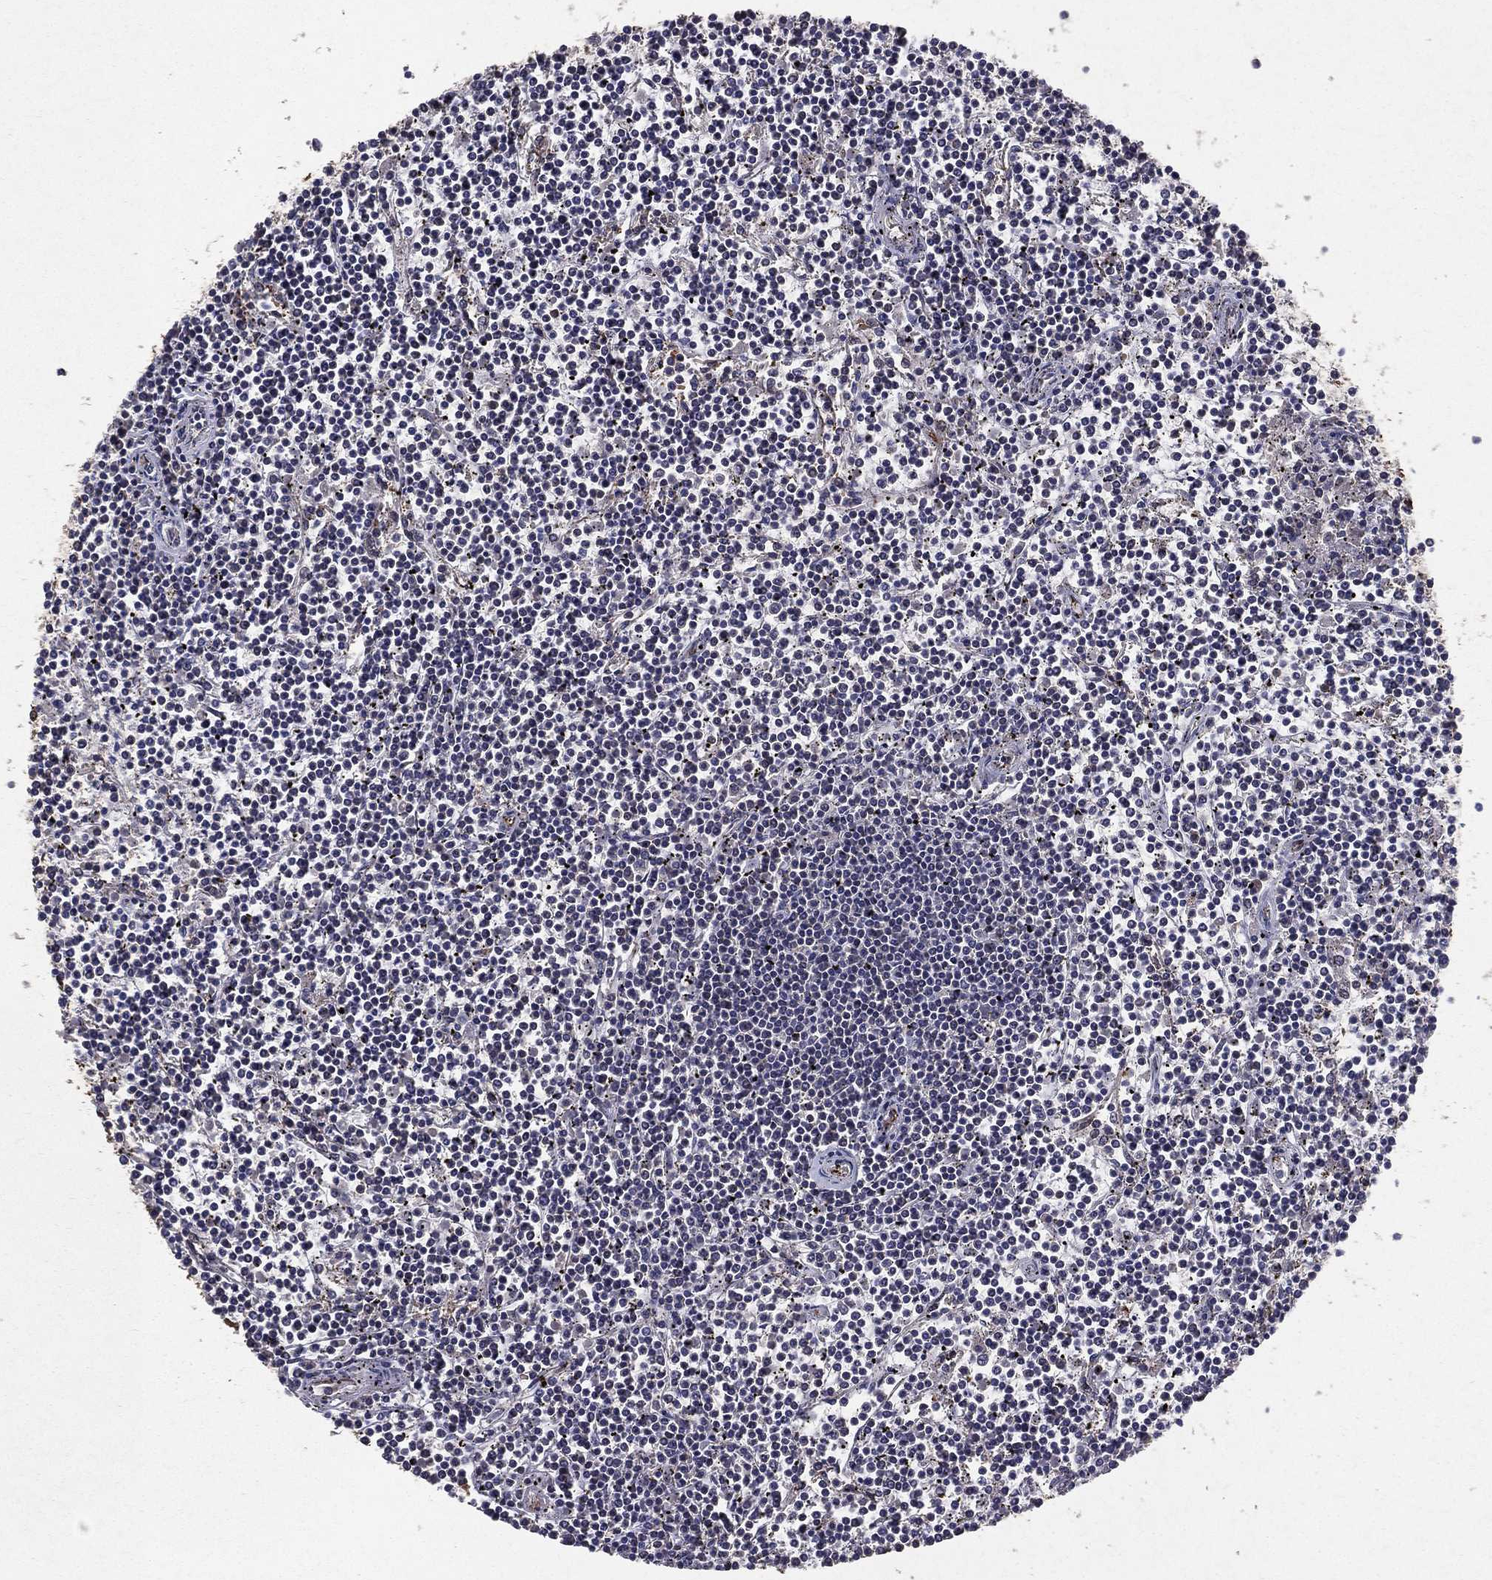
{"staining": {"intensity": "negative", "quantity": "none", "location": "none"}, "tissue": "lymphoma", "cell_type": "Tumor cells", "image_type": "cancer", "snomed": [{"axis": "morphology", "description": "Malignant lymphoma, non-Hodgkin's type, Low grade"}, {"axis": "topography", "description": "Spleen"}], "caption": "Photomicrograph shows no protein staining in tumor cells of lymphoma tissue.", "gene": "CERS2", "patient": {"sex": "female", "age": 19}}